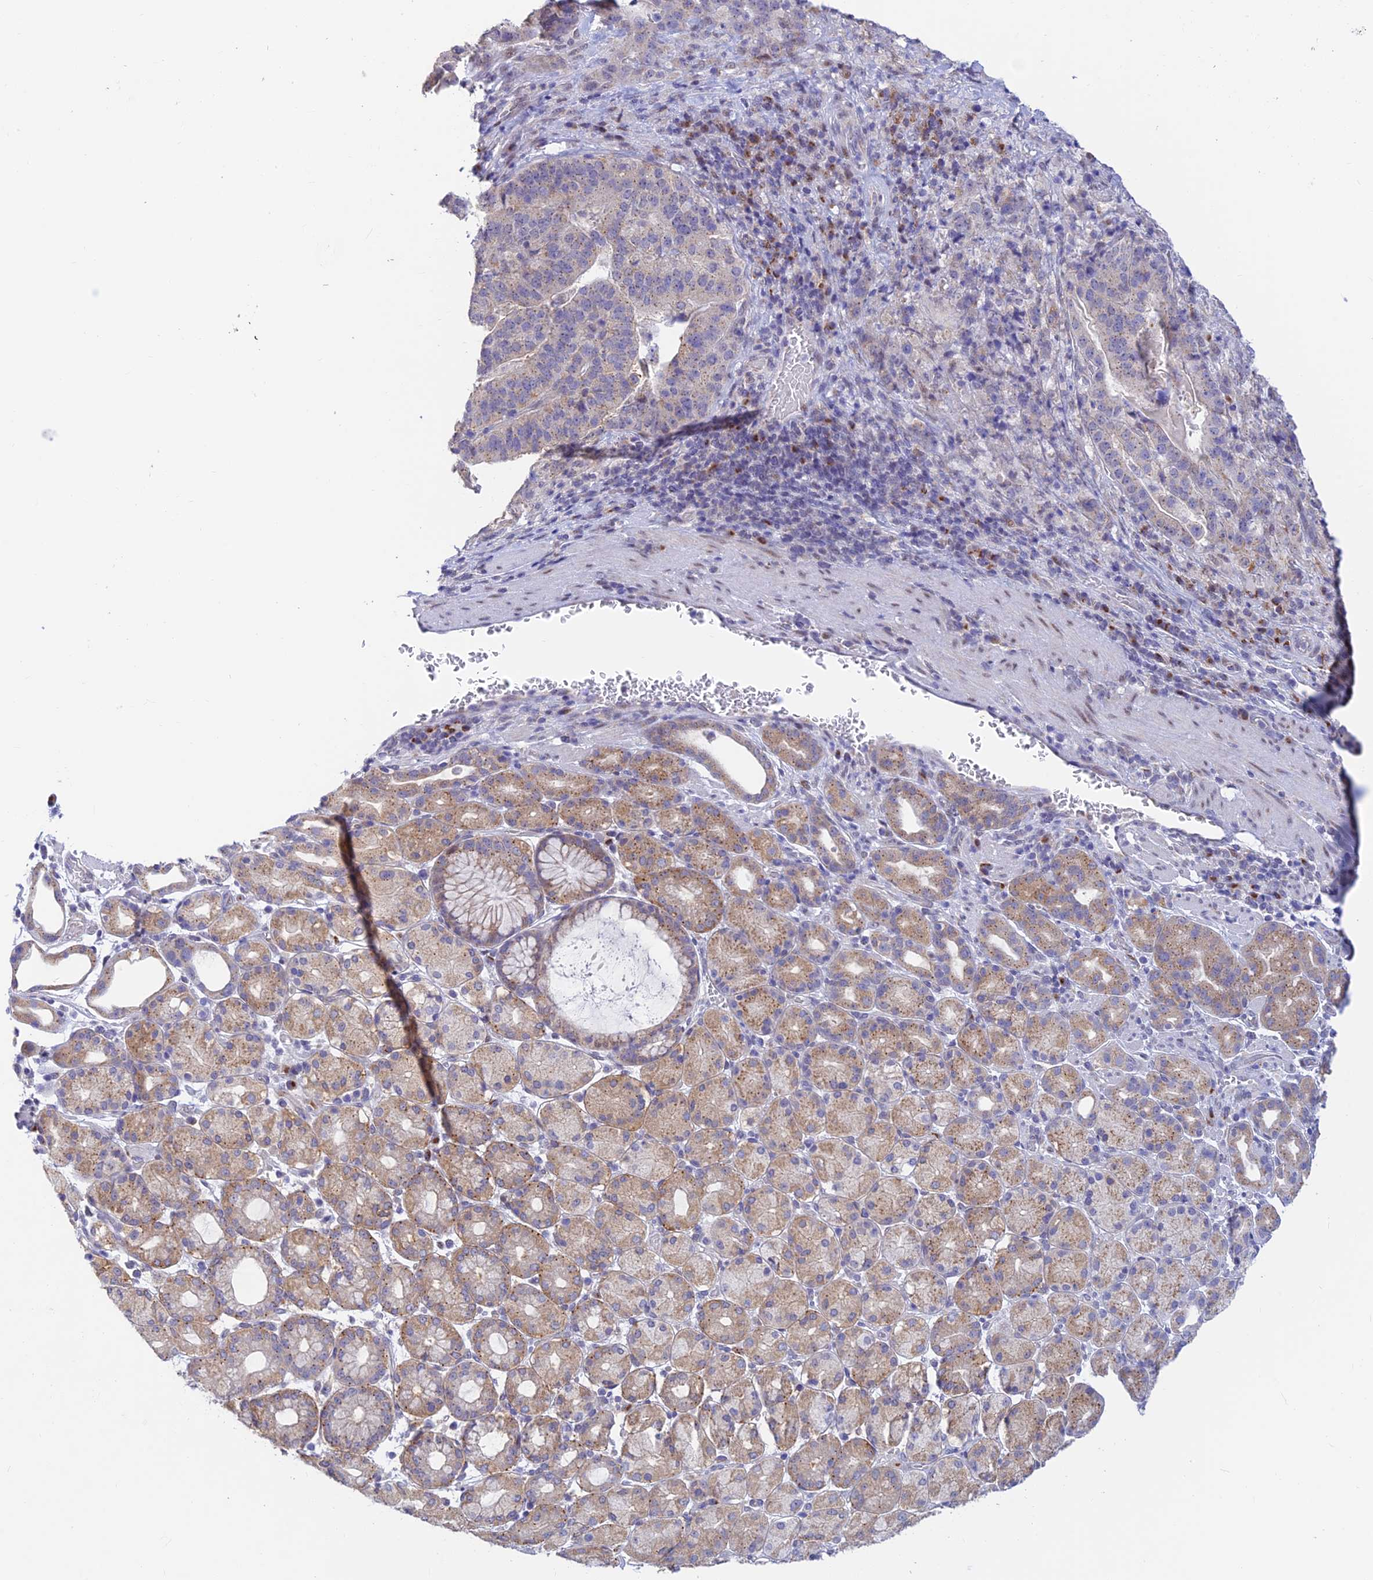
{"staining": {"intensity": "weak", "quantity": "<25%", "location": "cytoplasmic/membranous"}, "tissue": "stomach cancer", "cell_type": "Tumor cells", "image_type": "cancer", "snomed": [{"axis": "morphology", "description": "Adenocarcinoma, NOS"}, {"axis": "topography", "description": "Stomach"}], "caption": "High magnification brightfield microscopy of stomach adenocarcinoma stained with DAB (3,3'-diaminobenzidine) (brown) and counterstained with hematoxylin (blue): tumor cells show no significant staining.", "gene": "INKA1", "patient": {"sex": "male", "age": 48}}